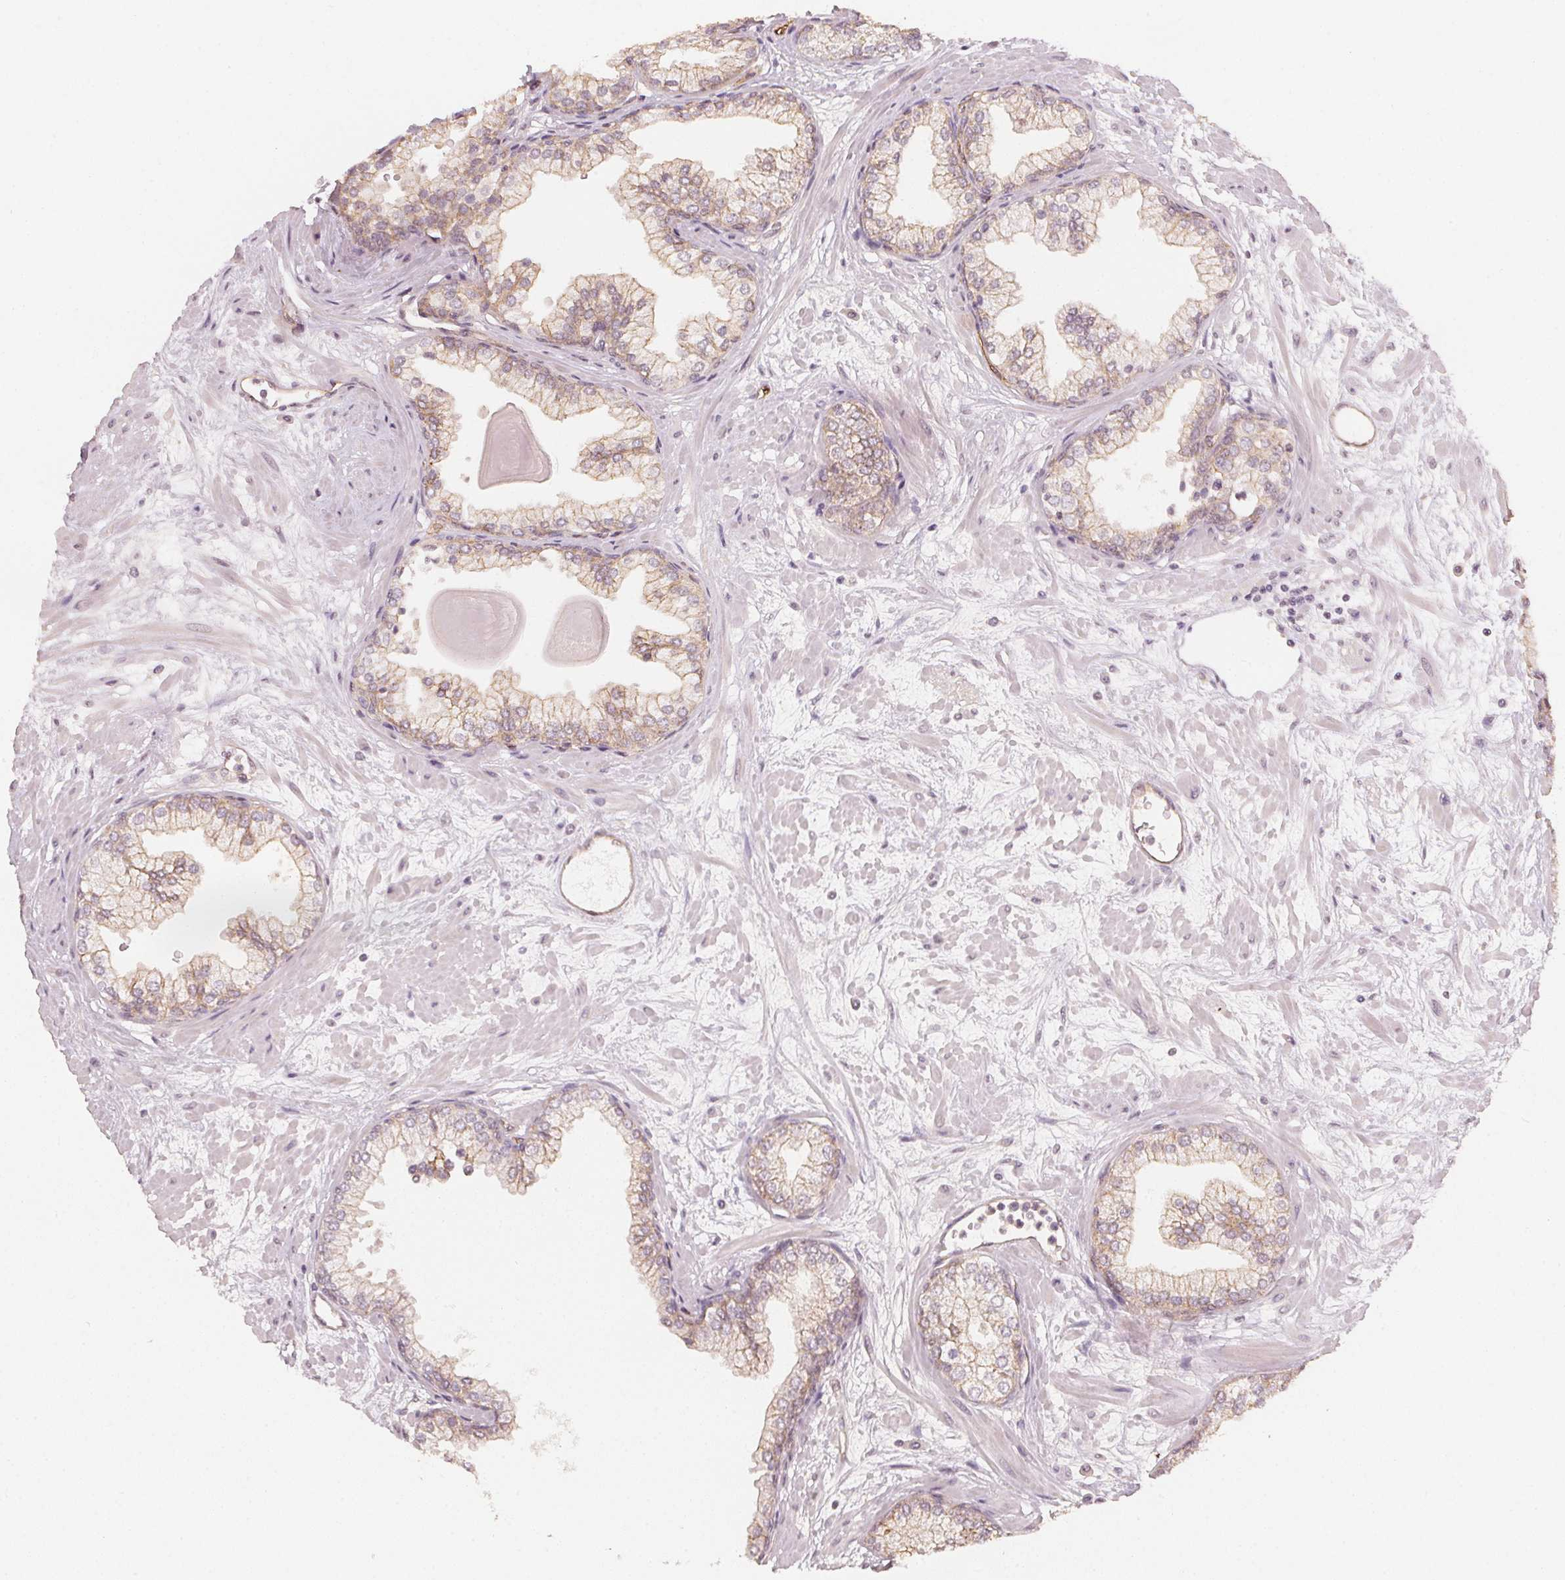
{"staining": {"intensity": "moderate", "quantity": "25%-75%", "location": "cytoplasmic/membranous"}, "tissue": "prostate", "cell_type": "Glandular cells", "image_type": "normal", "snomed": [{"axis": "morphology", "description": "Normal tissue, NOS"}, {"axis": "topography", "description": "Prostate"}, {"axis": "topography", "description": "Peripheral nerve tissue"}], "caption": "Immunohistochemical staining of unremarkable prostate exhibits medium levels of moderate cytoplasmic/membranous staining in about 25%-75% of glandular cells. The staining was performed using DAB (3,3'-diaminobenzidine), with brown indicating positive protein expression. Nuclei are stained blue with hematoxylin.", "gene": "CIB1", "patient": {"sex": "male", "age": 61}}